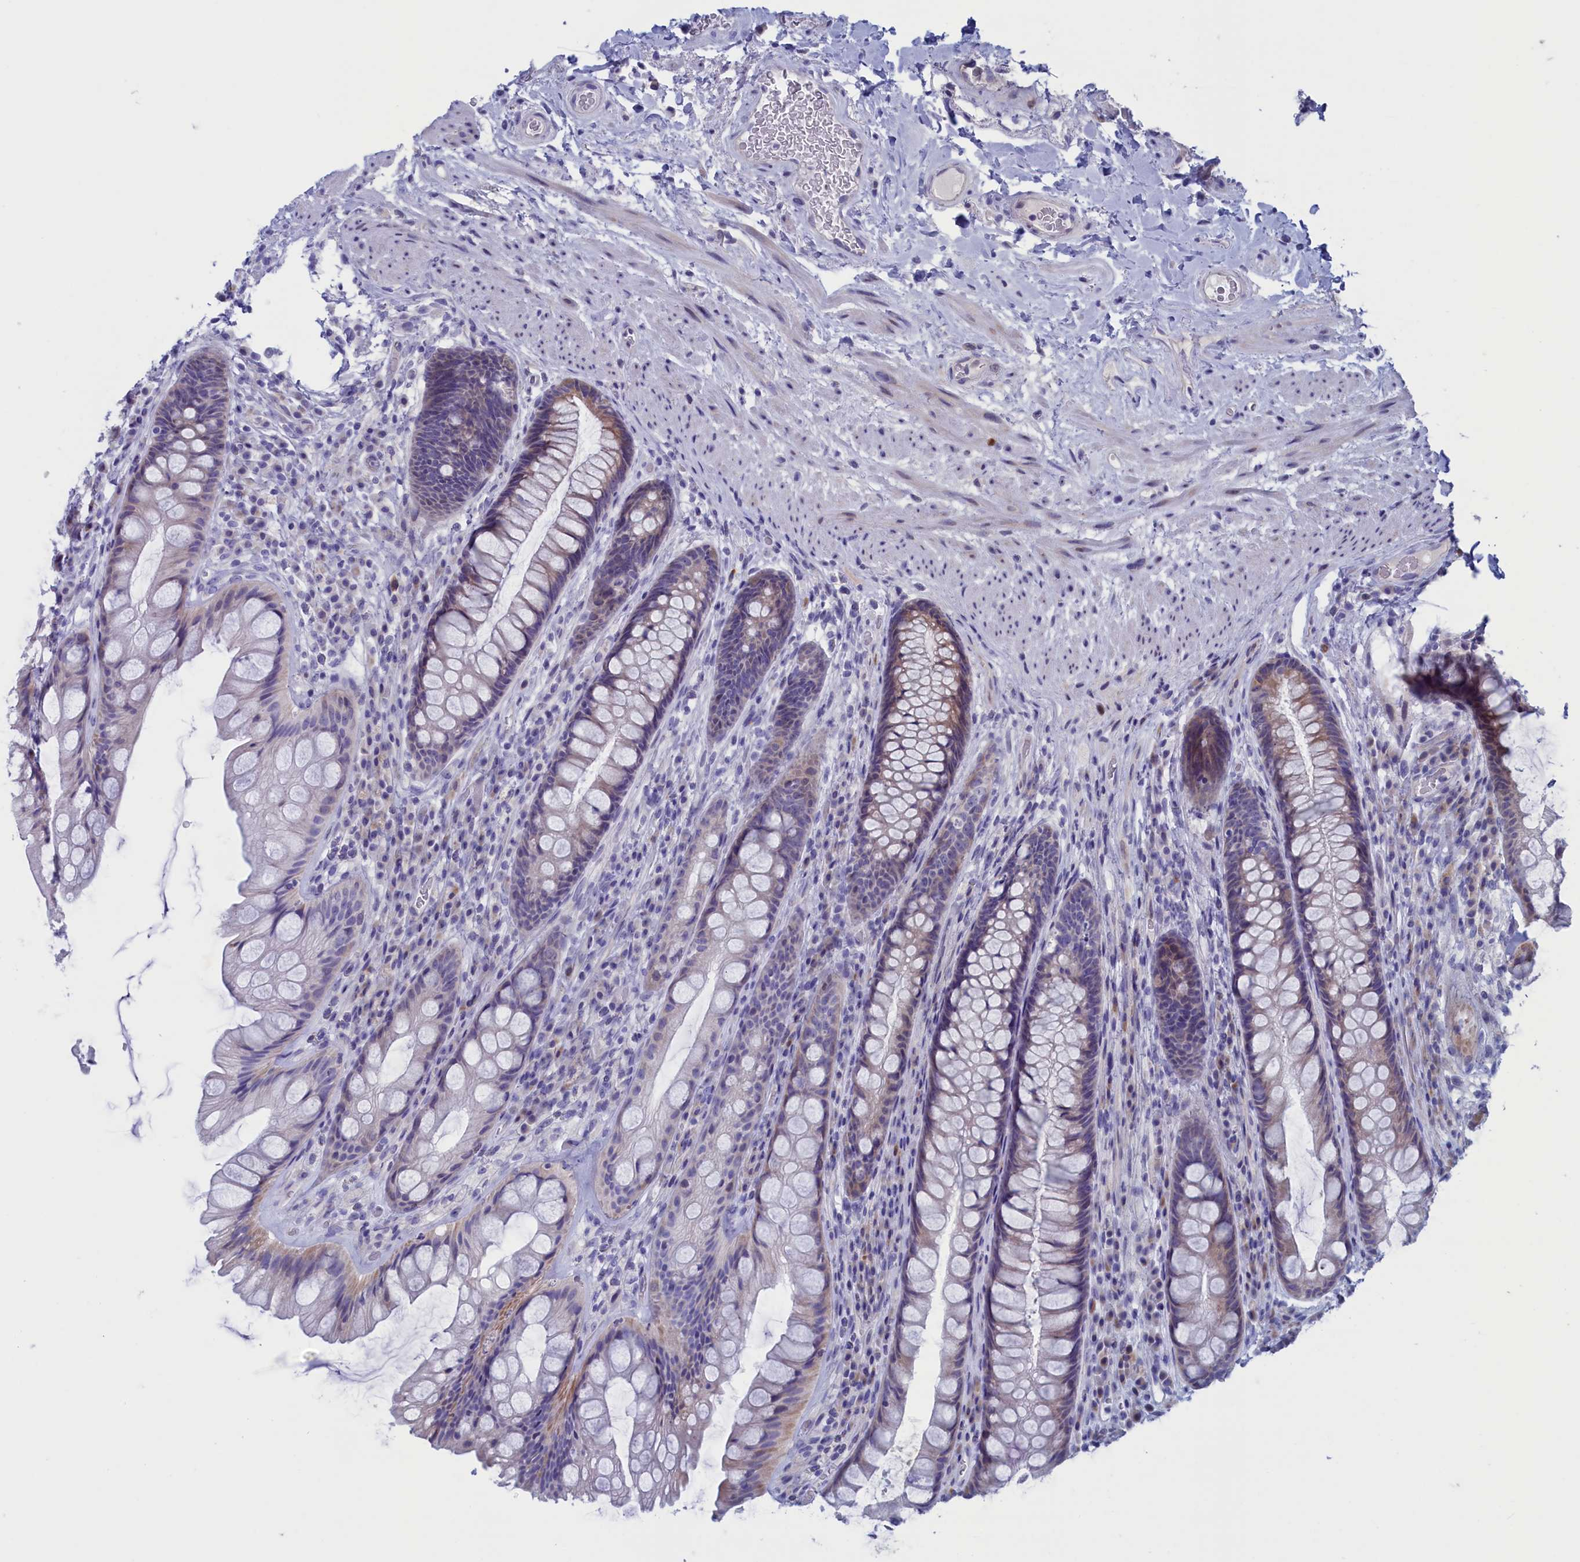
{"staining": {"intensity": "weak", "quantity": "25%-75%", "location": "cytoplasmic/membranous"}, "tissue": "rectum", "cell_type": "Glandular cells", "image_type": "normal", "snomed": [{"axis": "morphology", "description": "Normal tissue, NOS"}, {"axis": "topography", "description": "Rectum"}], "caption": "The photomicrograph demonstrates staining of benign rectum, revealing weak cytoplasmic/membranous protein staining (brown color) within glandular cells. The staining was performed using DAB, with brown indicating positive protein expression. Nuclei are stained blue with hematoxylin.", "gene": "NIBAN3", "patient": {"sex": "male", "age": 74}}